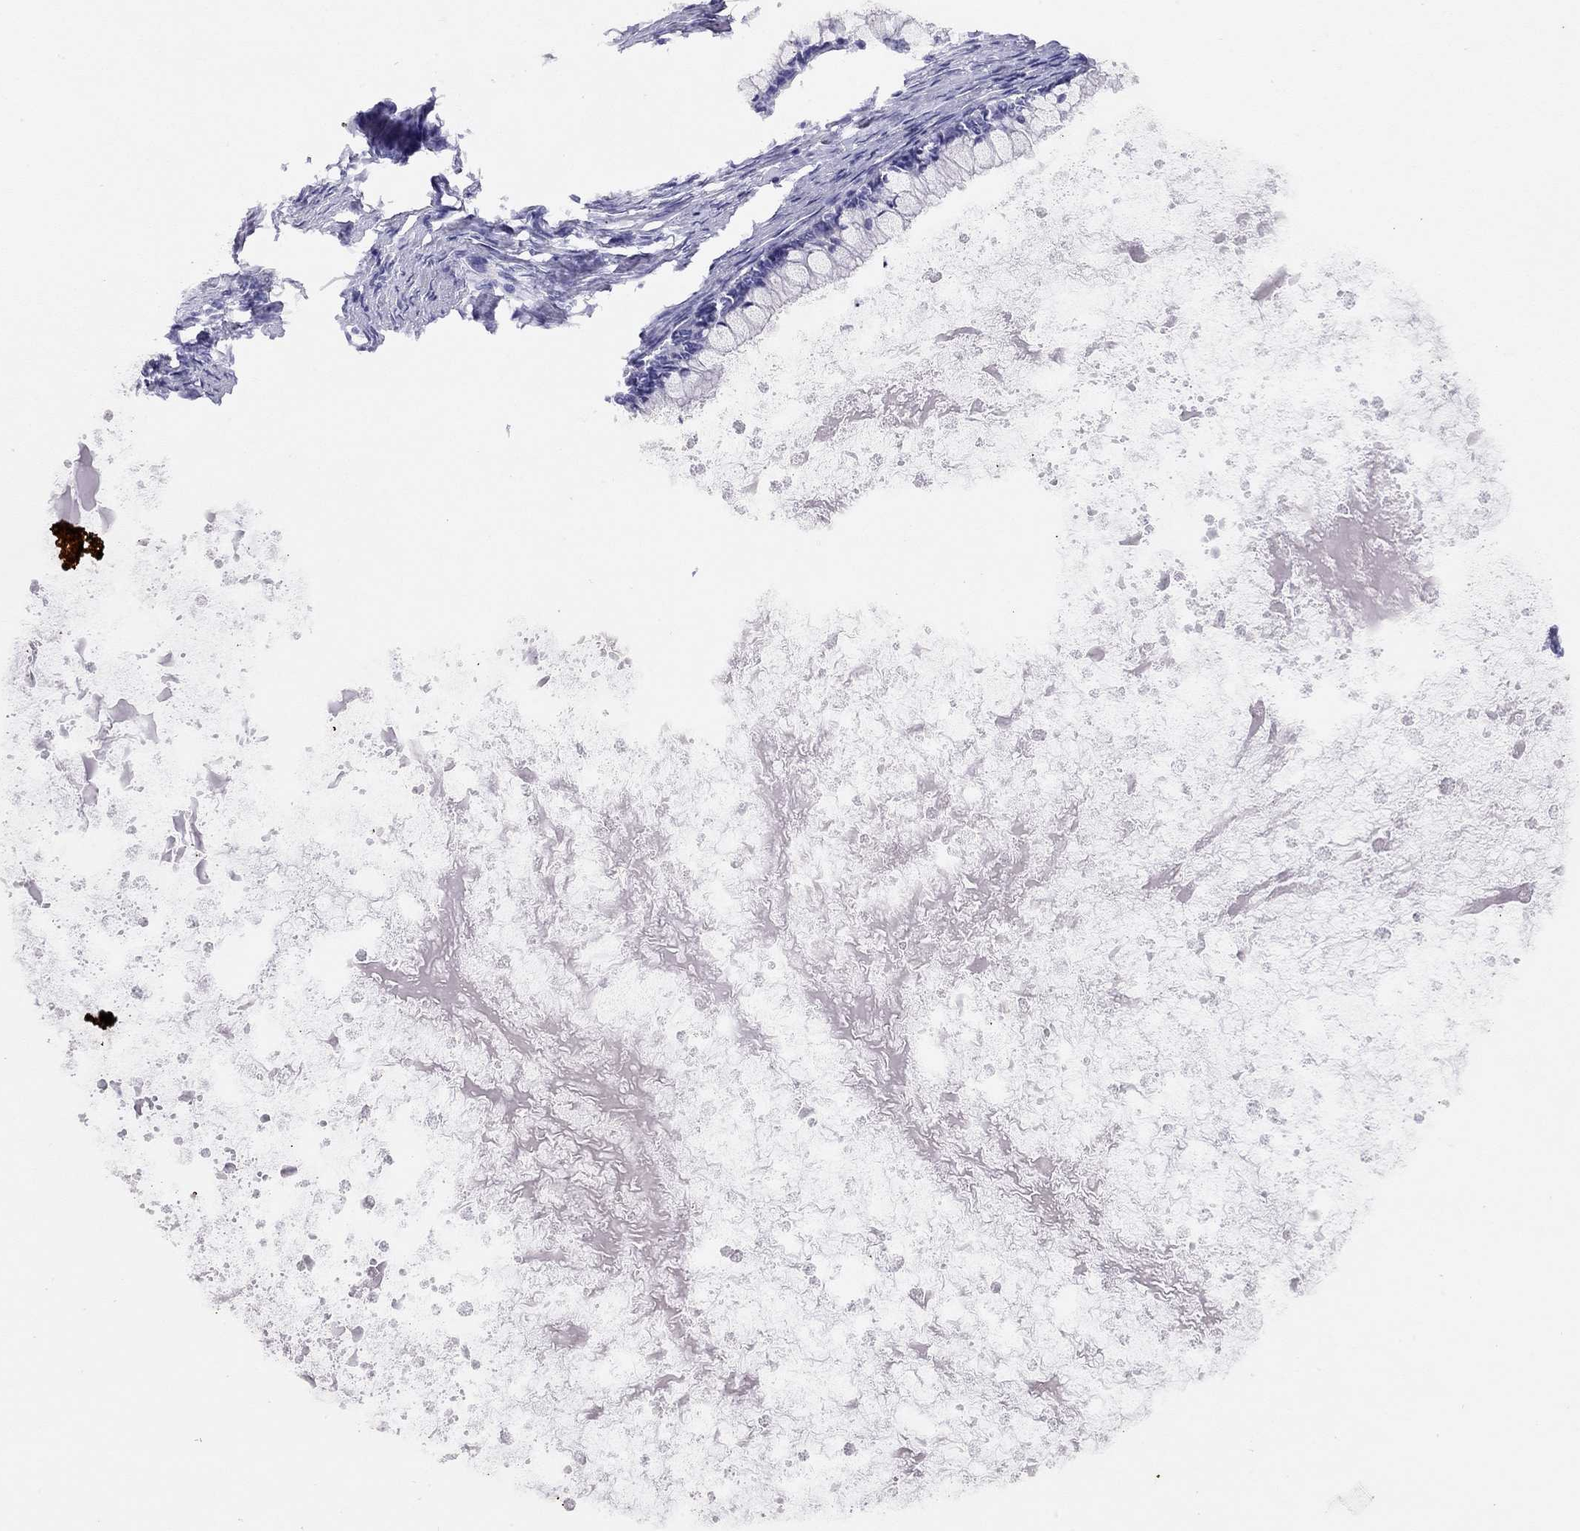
{"staining": {"intensity": "negative", "quantity": "none", "location": "none"}, "tissue": "ovarian cancer", "cell_type": "Tumor cells", "image_type": "cancer", "snomed": [{"axis": "morphology", "description": "Cystadenocarcinoma, mucinous, NOS"}, {"axis": "topography", "description": "Ovary"}], "caption": "The histopathology image demonstrates no staining of tumor cells in ovarian mucinous cystadenocarcinoma. (IHC, brightfield microscopy, high magnification).", "gene": "LRIT2", "patient": {"sex": "female", "age": 67}}